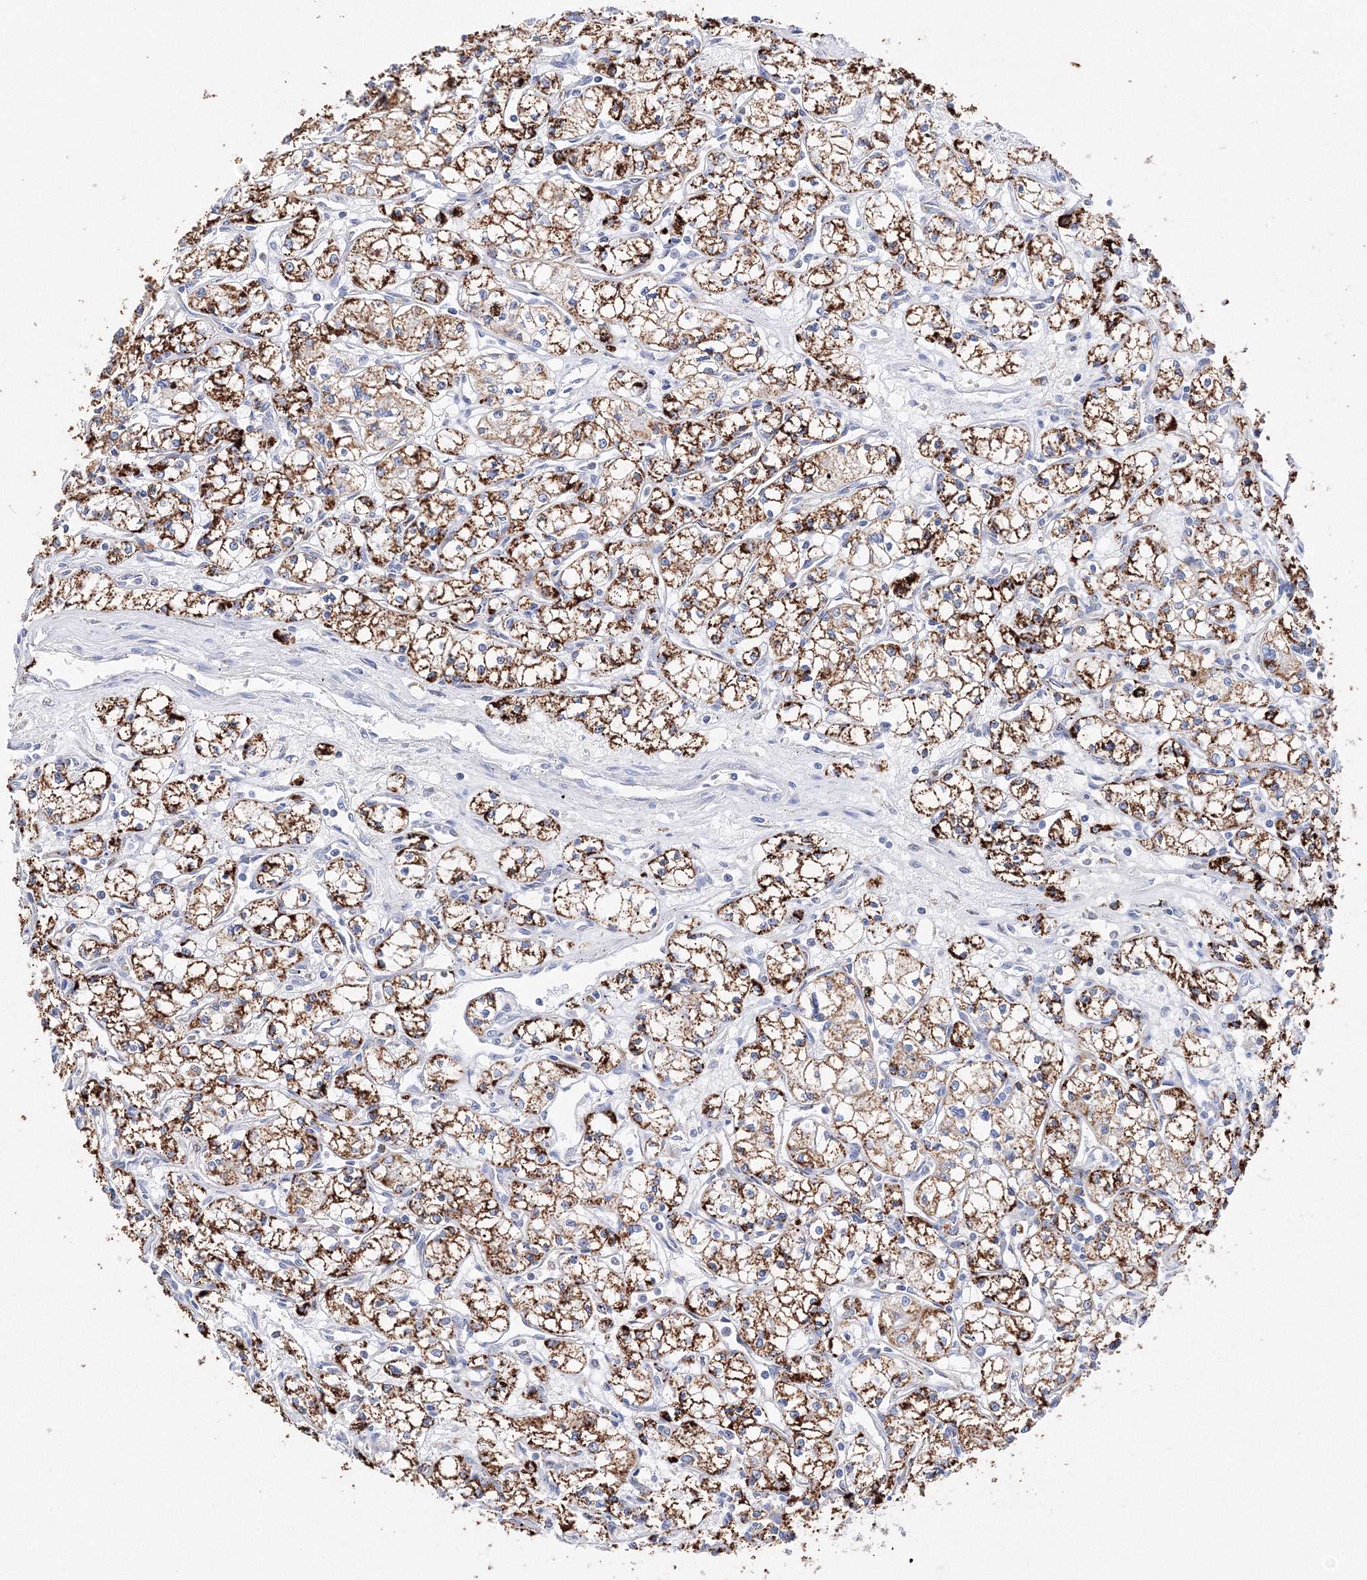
{"staining": {"intensity": "strong", "quantity": ">75%", "location": "cytoplasmic/membranous"}, "tissue": "renal cancer", "cell_type": "Tumor cells", "image_type": "cancer", "snomed": [{"axis": "morphology", "description": "Adenocarcinoma, NOS"}, {"axis": "topography", "description": "Kidney"}], "caption": "Brown immunohistochemical staining in renal adenocarcinoma demonstrates strong cytoplasmic/membranous staining in about >75% of tumor cells.", "gene": "MERTK", "patient": {"sex": "male", "age": 59}}